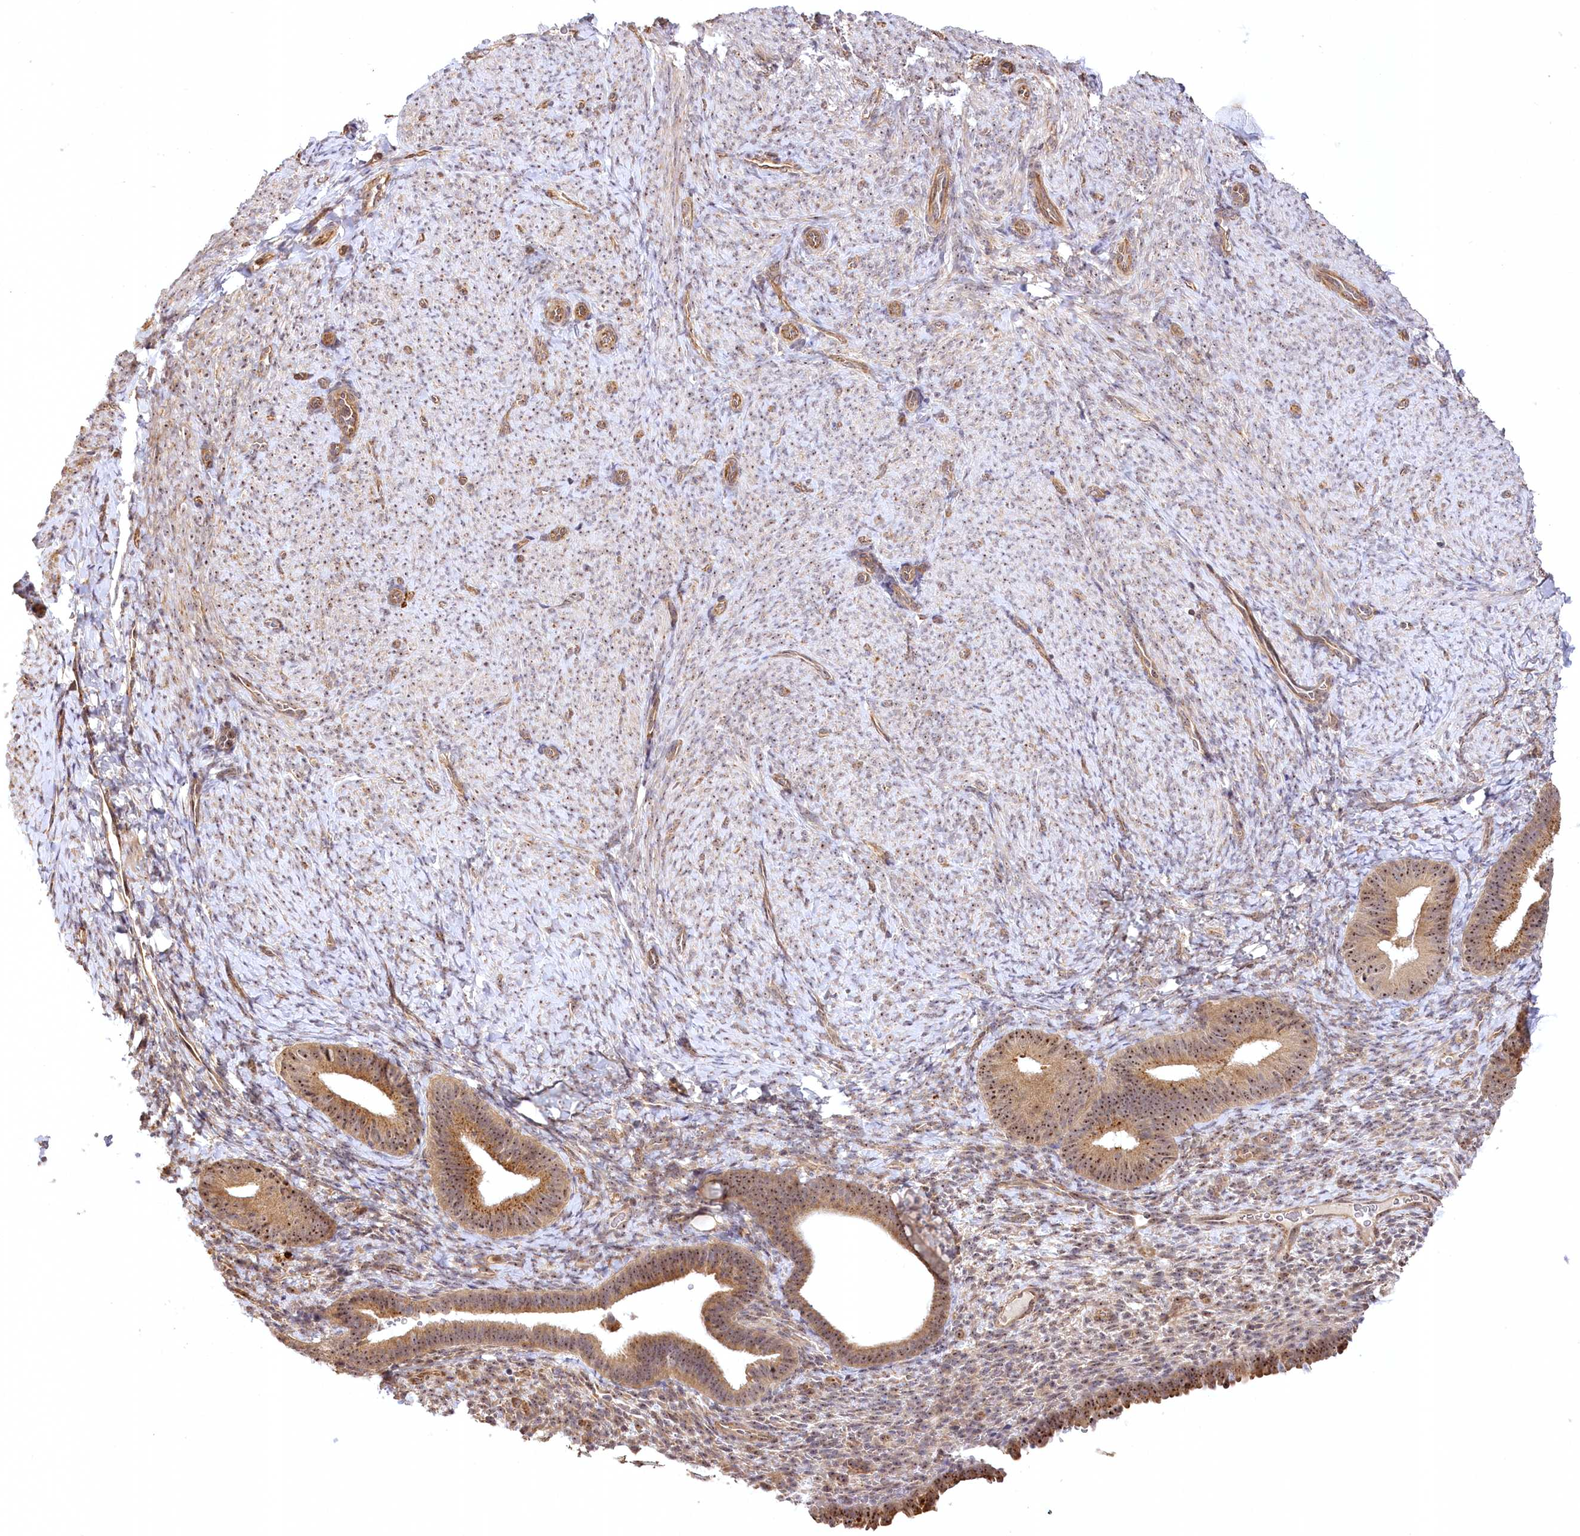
{"staining": {"intensity": "negative", "quantity": "none", "location": "none"}, "tissue": "endometrium", "cell_type": "Cells in endometrial stroma", "image_type": "normal", "snomed": [{"axis": "morphology", "description": "Normal tissue, NOS"}, {"axis": "topography", "description": "Endometrium"}], "caption": "Endometrium was stained to show a protein in brown. There is no significant positivity in cells in endometrial stroma. Nuclei are stained in blue.", "gene": "SERGEF", "patient": {"sex": "female", "age": 65}}